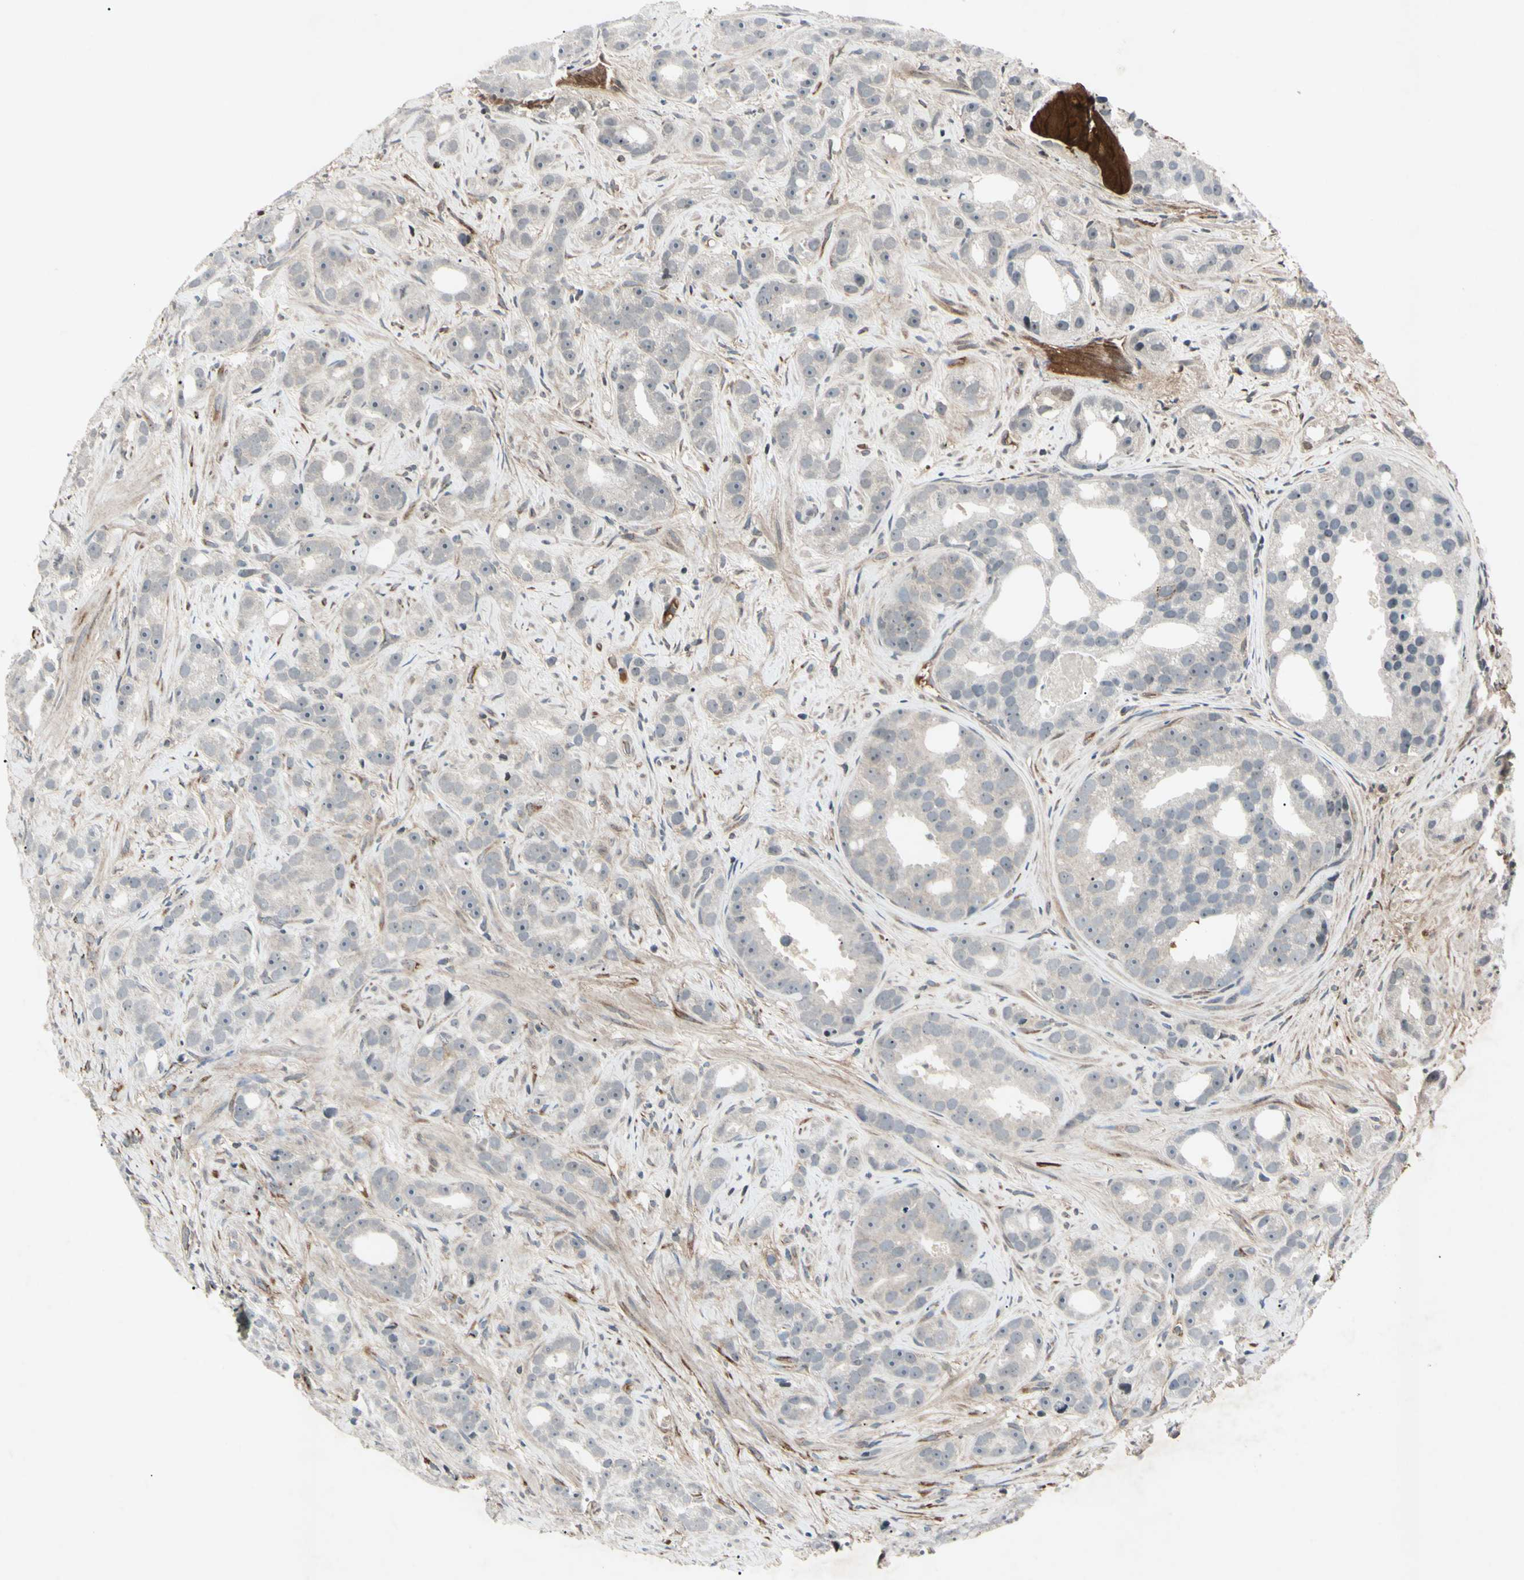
{"staining": {"intensity": "negative", "quantity": "none", "location": "none"}, "tissue": "prostate cancer", "cell_type": "Tumor cells", "image_type": "cancer", "snomed": [{"axis": "morphology", "description": "Adenocarcinoma, Low grade"}, {"axis": "topography", "description": "Prostate"}], "caption": "IHC of prostate cancer (low-grade adenocarcinoma) reveals no positivity in tumor cells.", "gene": "AEBP1", "patient": {"sex": "male", "age": 89}}